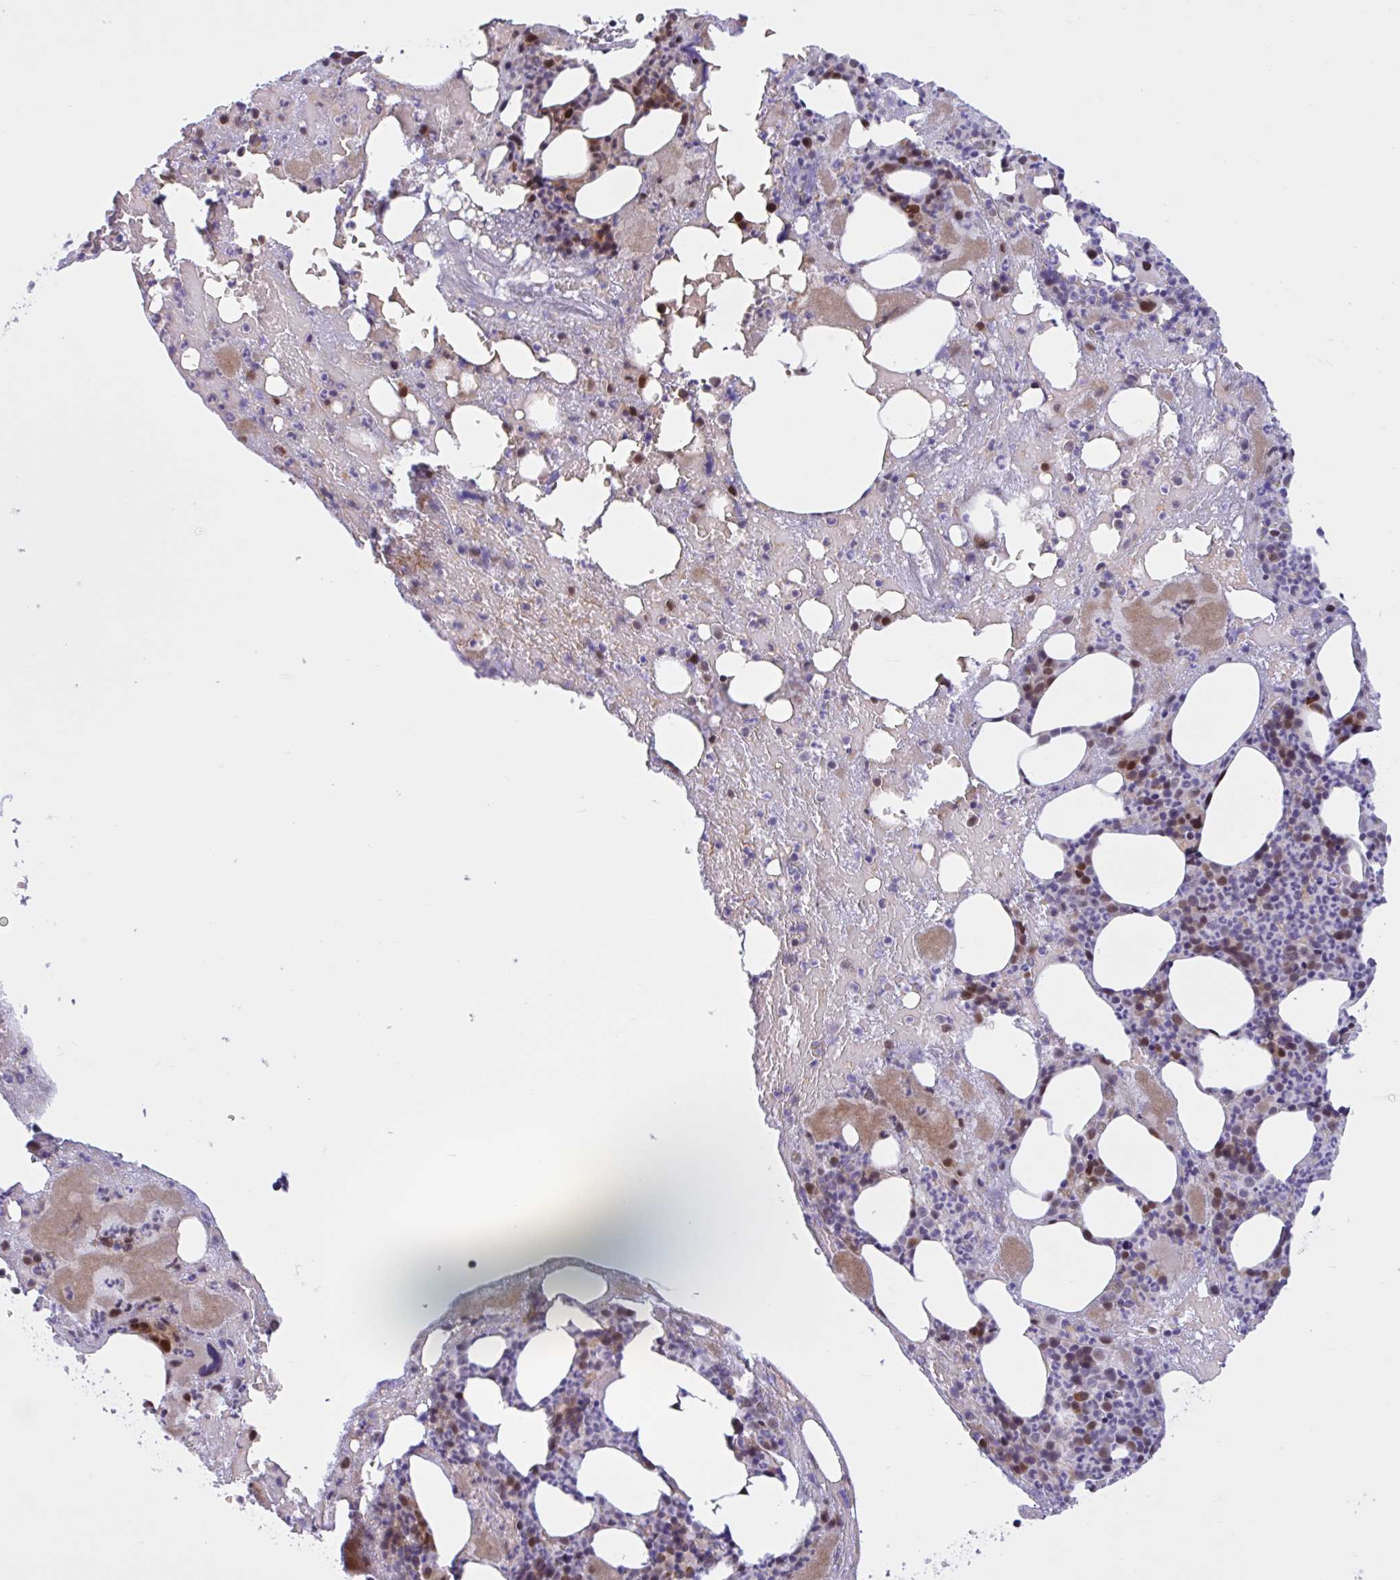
{"staining": {"intensity": "moderate", "quantity": "25%-75%", "location": "cytoplasmic/membranous,nuclear"}, "tissue": "bone marrow", "cell_type": "Hematopoietic cells", "image_type": "normal", "snomed": [{"axis": "morphology", "description": "Normal tissue, NOS"}, {"axis": "topography", "description": "Bone marrow"}], "caption": "Protein positivity by immunohistochemistry (IHC) displays moderate cytoplasmic/membranous,nuclear expression in approximately 25%-75% of hematopoietic cells in benign bone marrow.", "gene": "RBL1", "patient": {"sex": "female", "age": 59}}